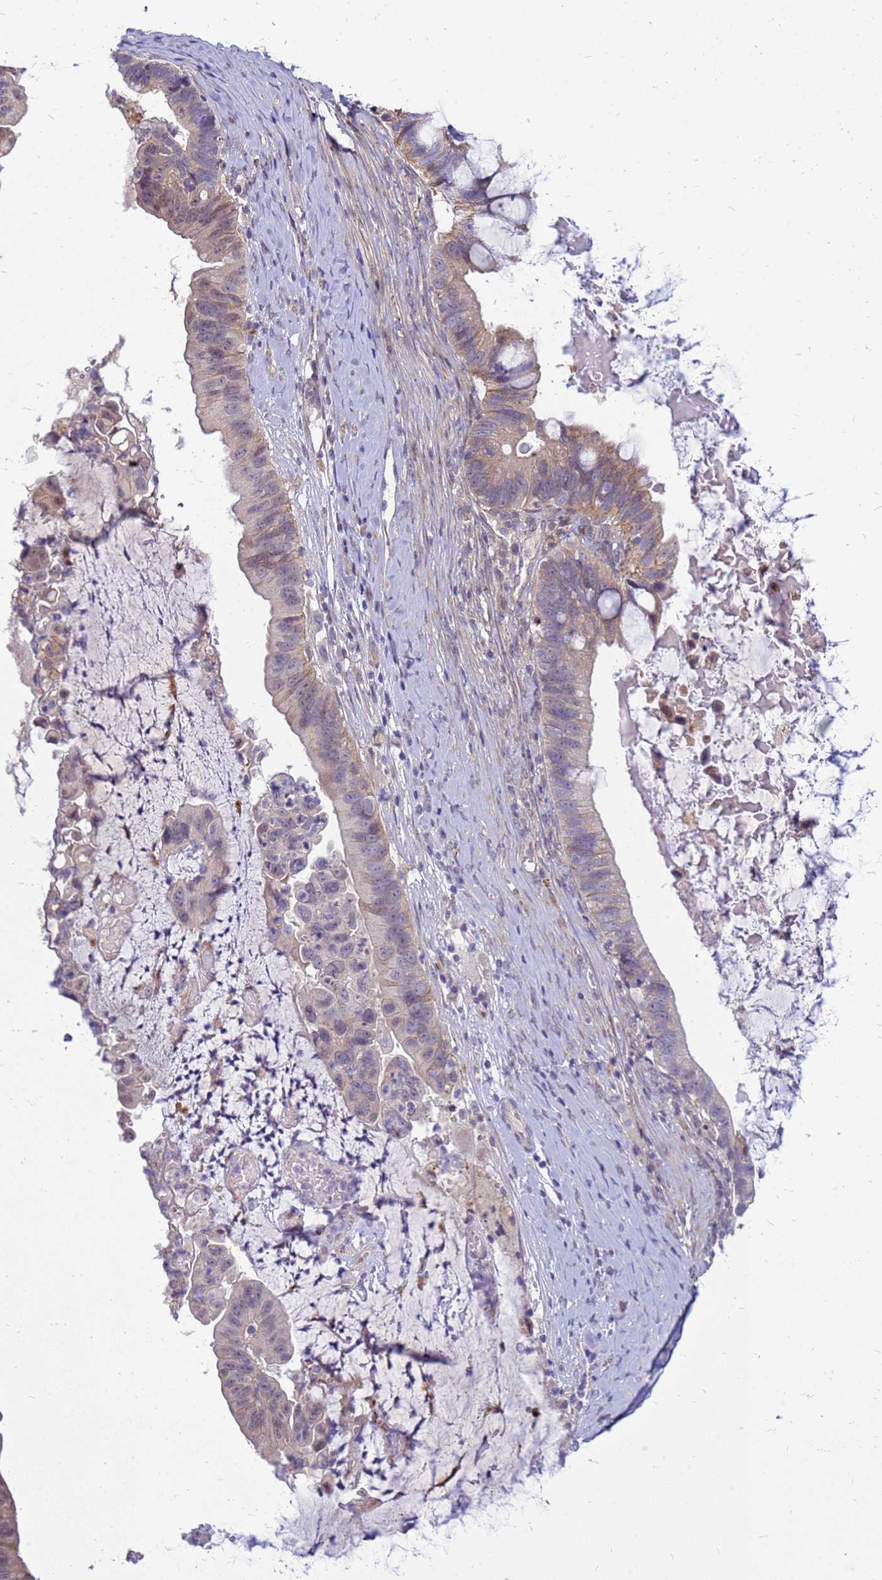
{"staining": {"intensity": "moderate", "quantity": ">75%", "location": "cytoplasmic/membranous"}, "tissue": "ovarian cancer", "cell_type": "Tumor cells", "image_type": "cancer", "snomed": [{"axis": "morphology", "description": "Cystadenocarcinoma, mucinous, NOS"}, {"axis": "topography", "description": "Ovary"}], "caption": "An image of human ovarian cancer (mucinous cystadenocarcinoma) stained for a protein displays moderate cytoplasmic/membranous brown staining in tumor cells. Nuclei are stained in blue.", "gene": "ENOPH1", "patient": {"sex": "female", "age": 61}}